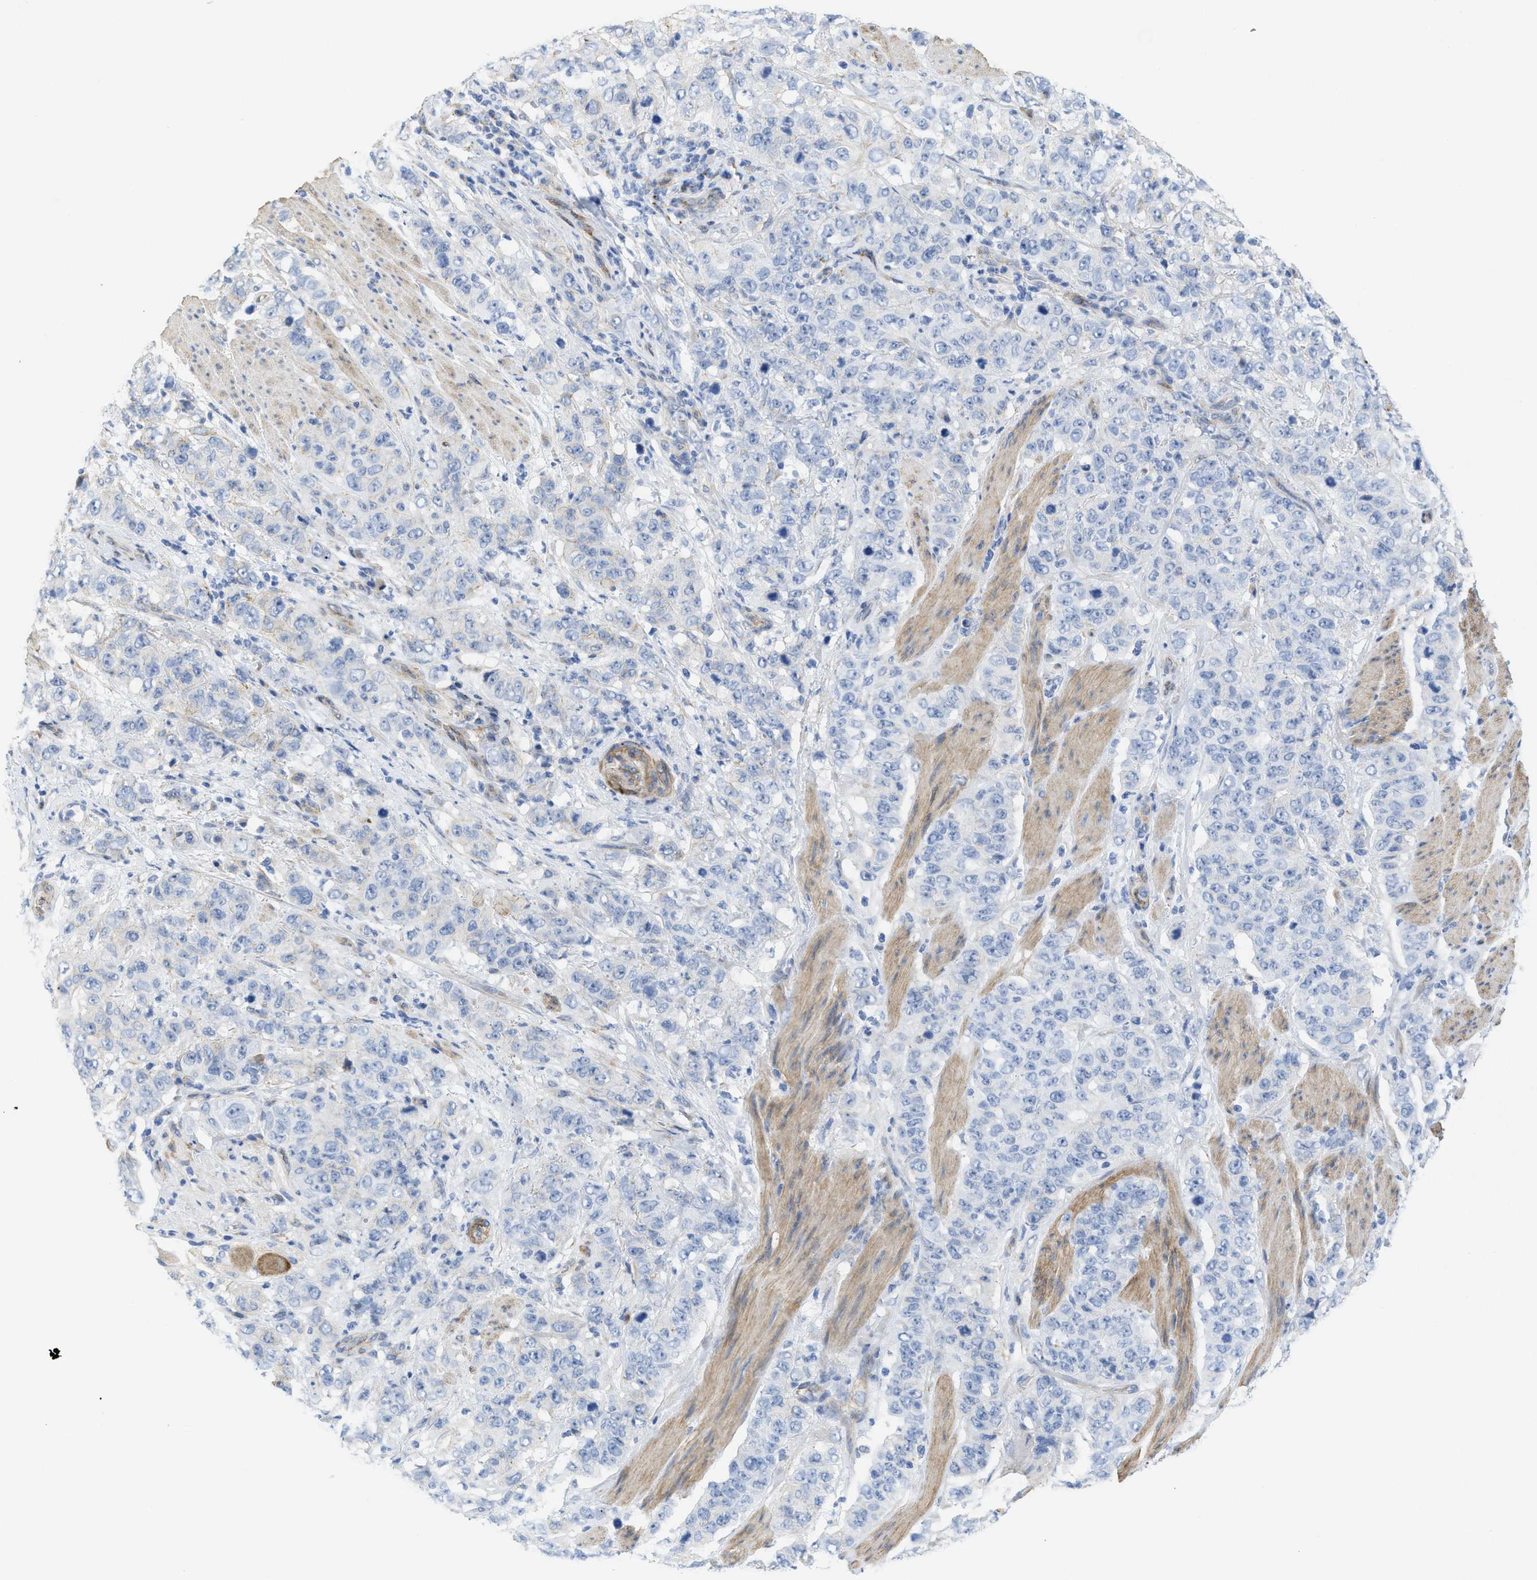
{"staining": {"intensity": "negative", "quantity": "none", "location": "none"}, "tissue": "stomach cancer", "cell_type": "Tumor cells", "image_type": "cancer", "snomed": [{"axis": "morphology", "description": "Adenocarcinoma, NOS"}, {"axis": "topography", "description": "Stomach"}], "caption": "Tumor cells show no significant protein positivity in stomach adenocarcinoma.", "gene": "TUB", "patient": {"sex": "male", "age": 48}}